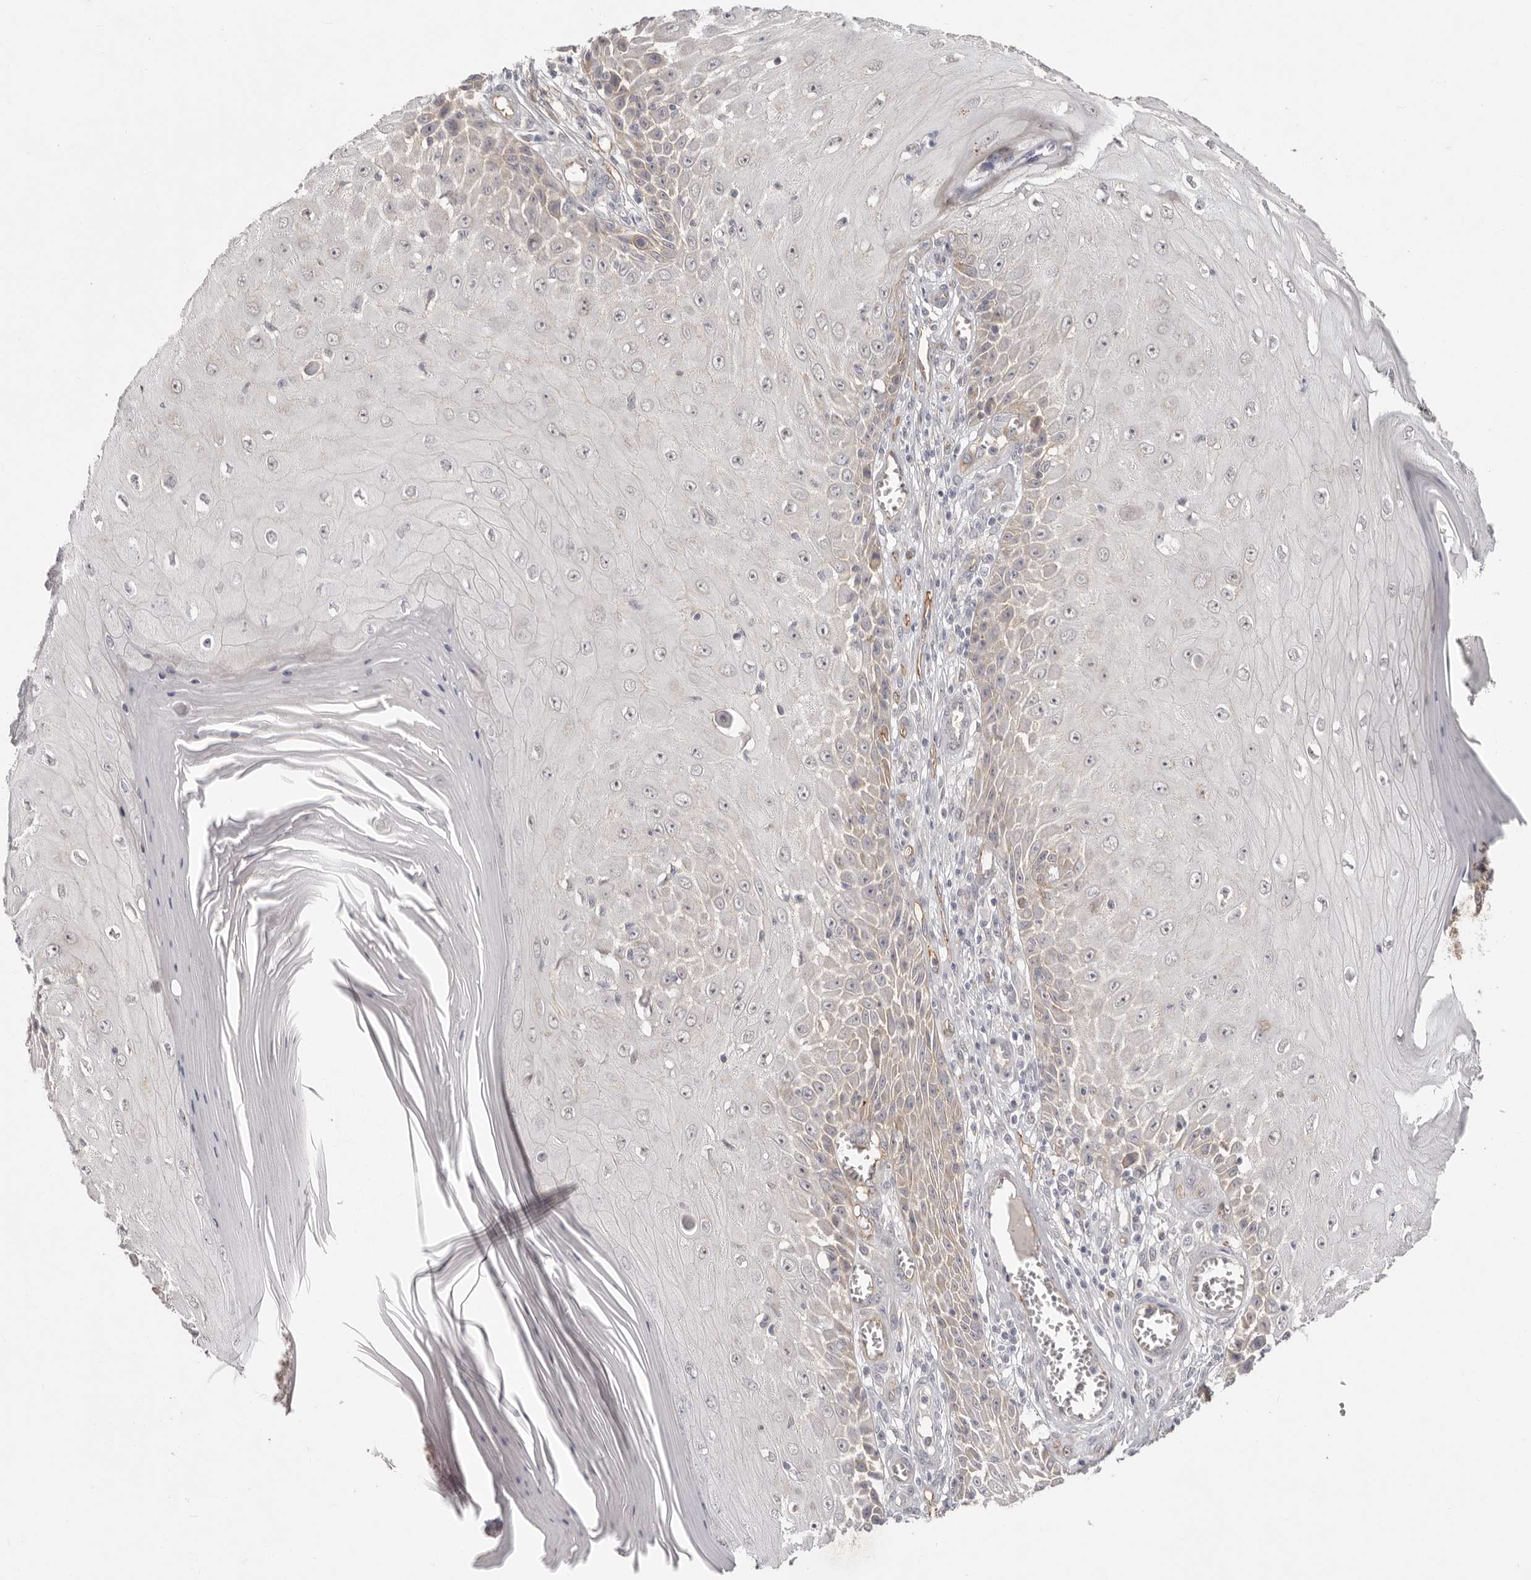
{"staining": {"intensity": "weak", "quantity": "<25%", "location": "cytoplasmic/membranous"}, "tissue": "skin cancer", "cell_type": "Tumor cells", "image_type": "cancer", "snomed": [{"axis": "morphology", "description": "Squamous cell carcinoma, NOS"}, {"axis": "topography", "description": "Skin"}], "caption": "High magnification brightfield microscopy of squamous cell carcinoma (skin) stained with DAB (3,3'-diaminobenzidine) (brown) and counterstained with hematoxylin (blue): tumor cells show no significant positivity. Brightfield microscopy of IHC stained with DAB (3,3'-diaminobenzidine) (brown) and hematoxylin (blue), captured at high magnification.", "gene": "SZT2", "patient": {"sex": "female", "age": 73}}